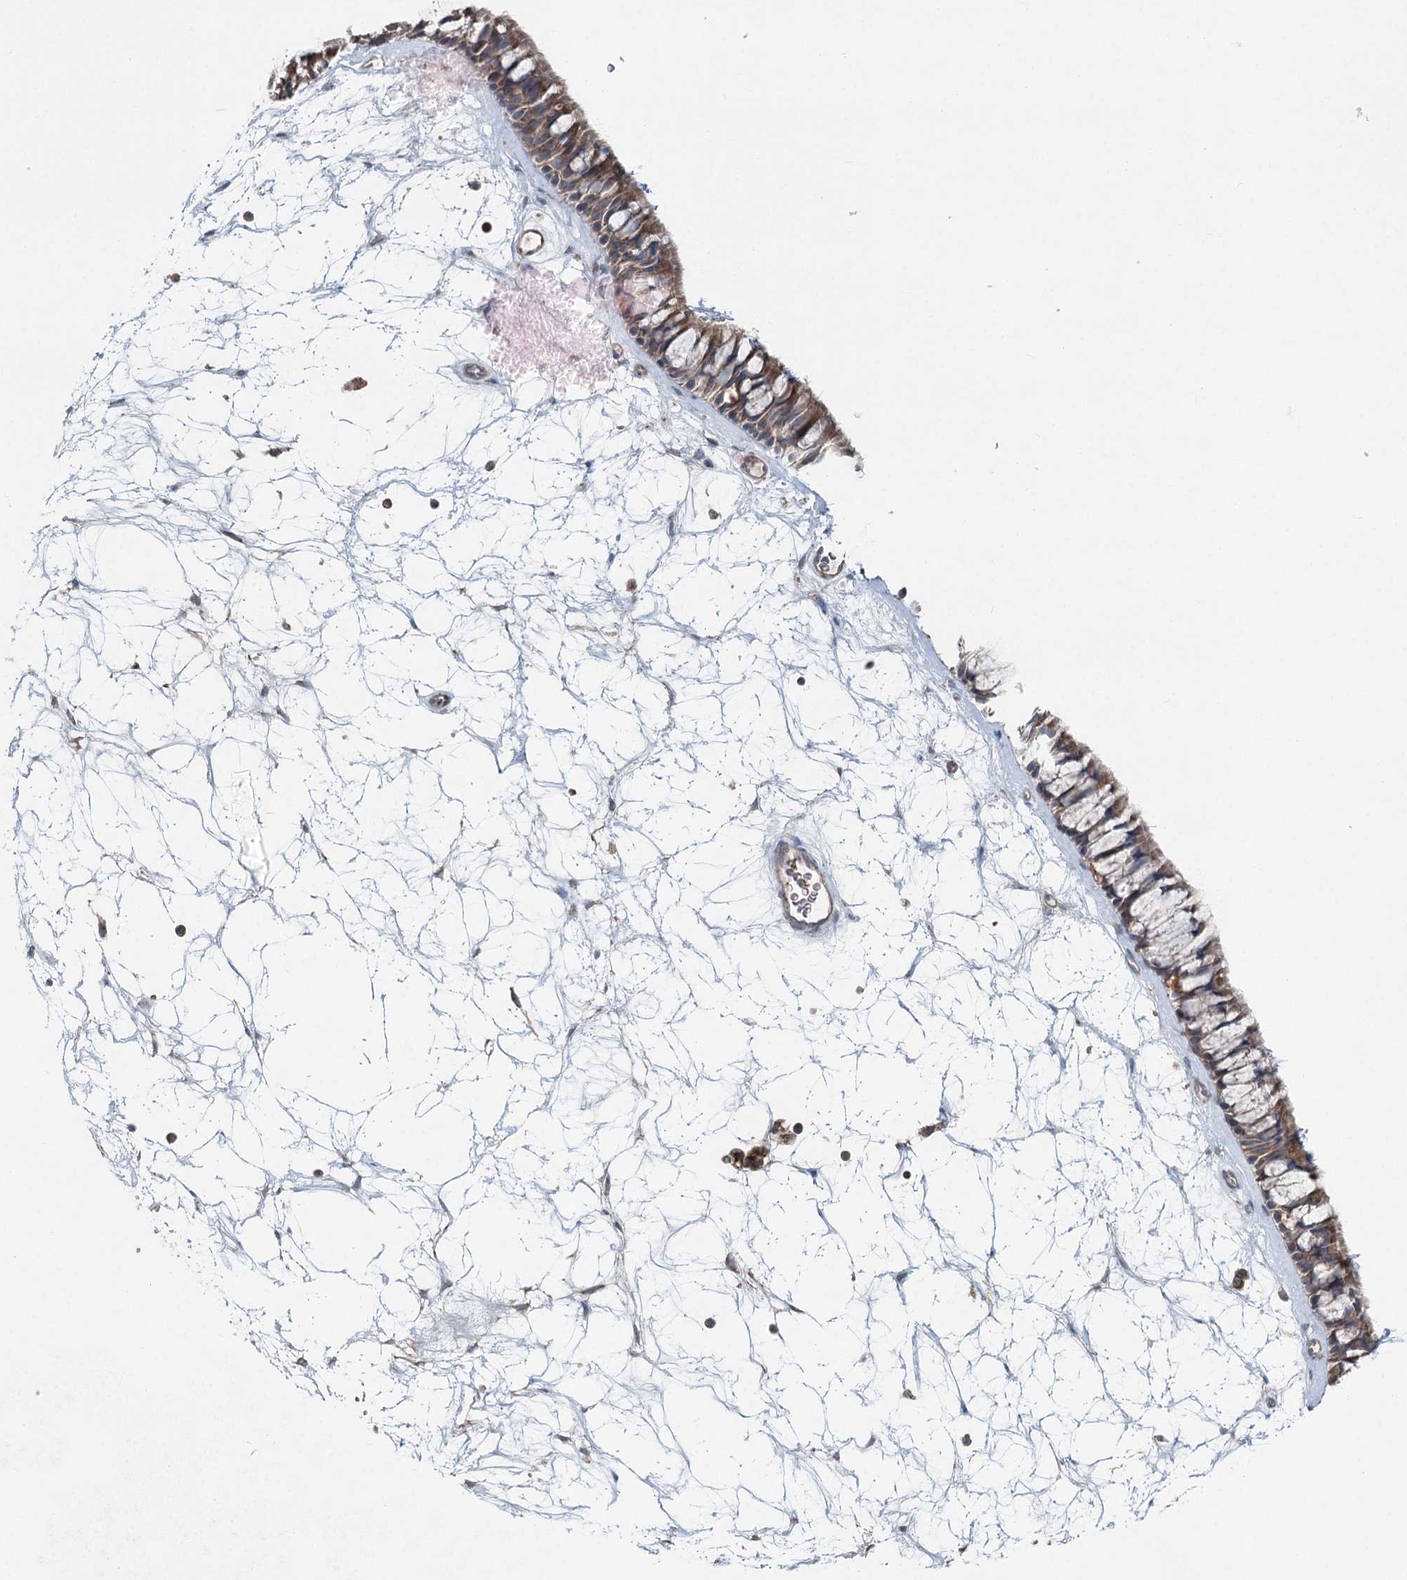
{"staining": {"intensity": "weak", "quantity": ">75%", "location": "cytoplasmic/membranous"}, "tissue": "nasopharynx", "cell_type": "Respiratory epithelial cells", "image_type": "normal", "snomed": [{"axis": "morphology", "description": "Normal tissue, NOS"}, {"axis": "topography", "description": "Nasopharynx"}], "caption": "This photomicrograph demonstrates immunohistochemistry (IHC) staining of normal nasopharynx, with low weak cytoplasmic/membranous expression in about >75% of respiratory epithelial cells.", "gene": "SKIC3", "patient": {"sex": "male", "age": 64}}